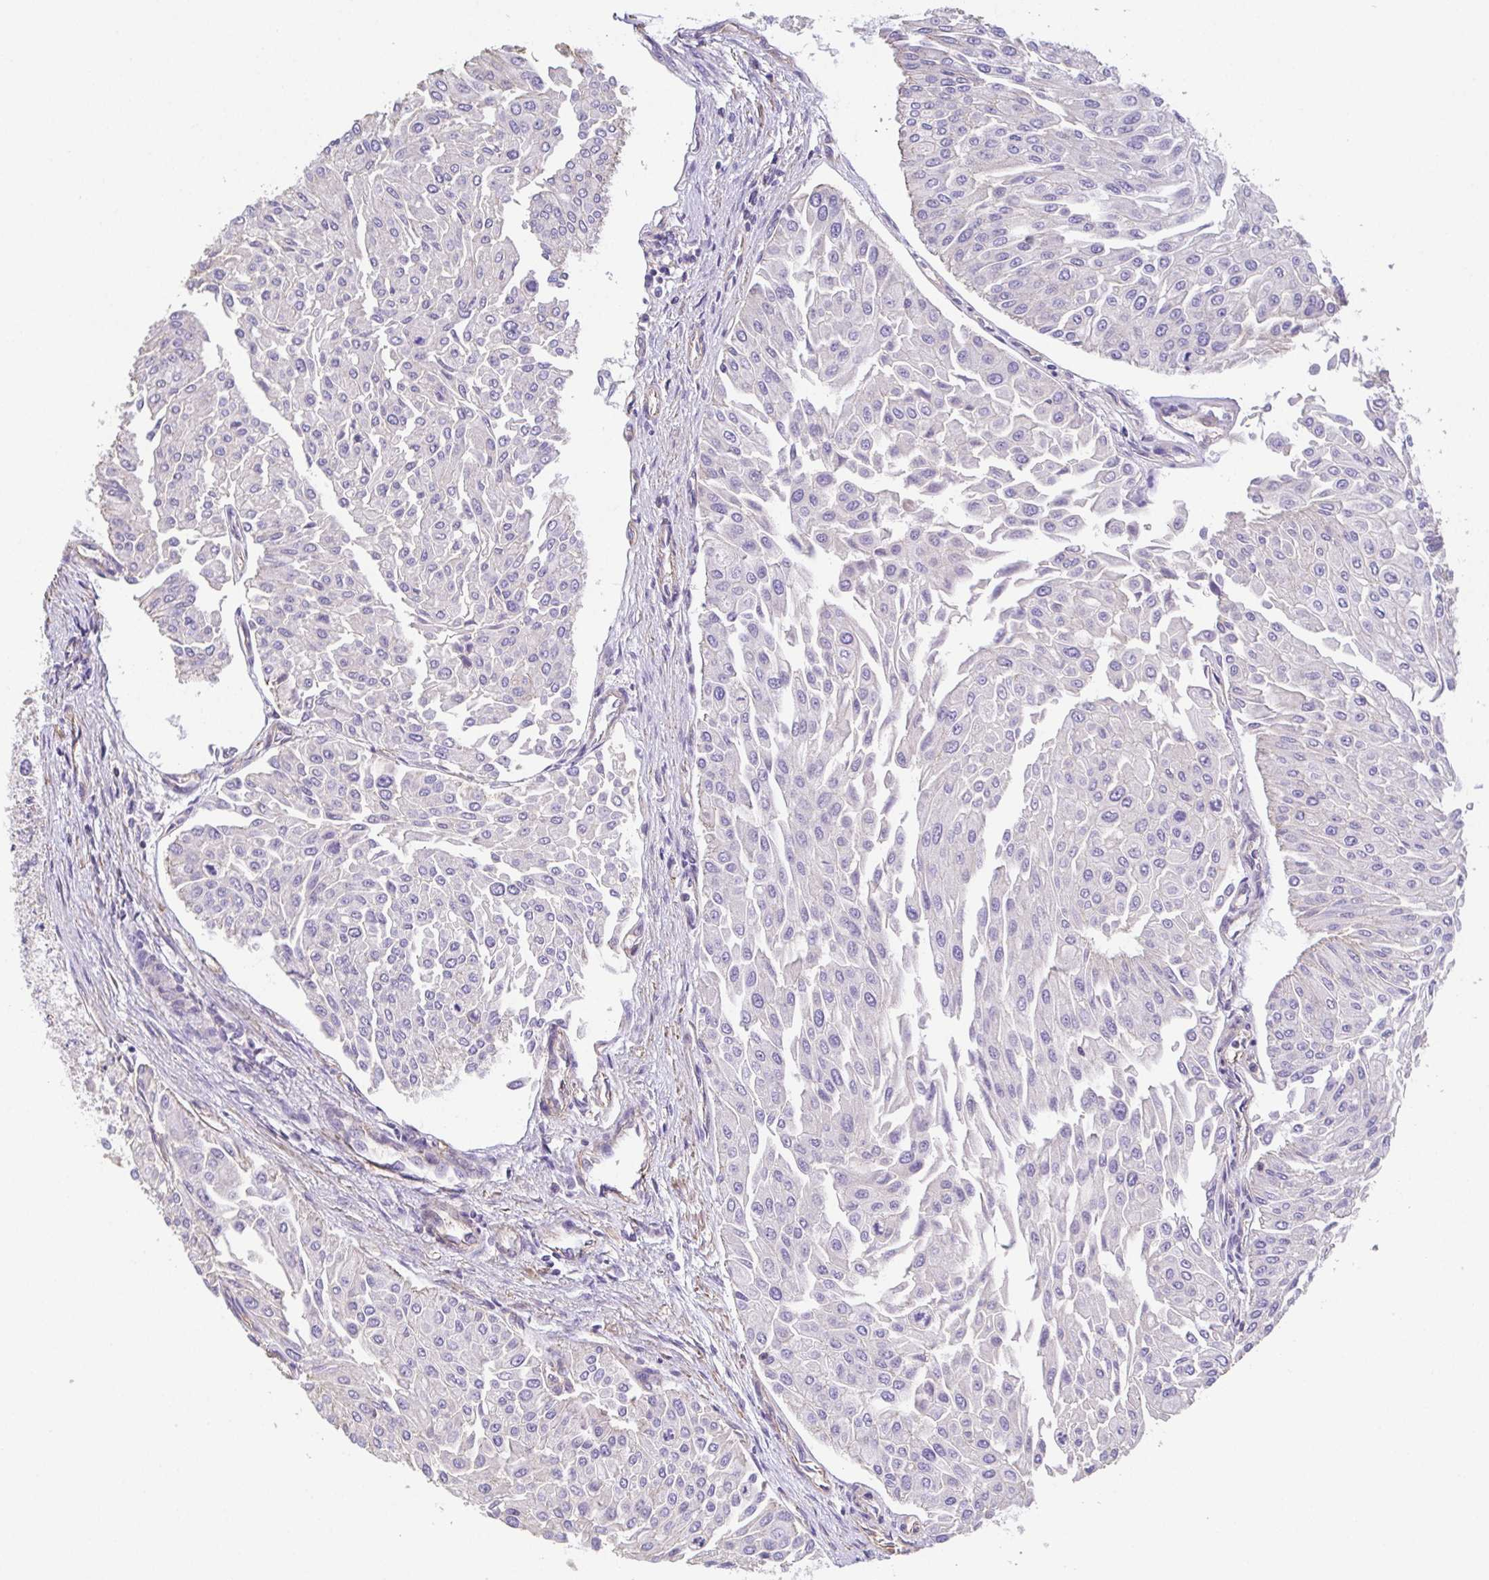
{"staining": {"intensity": "negative", "quantity": "none", "location": "none"}, "tissue": "urothelial cancer", "cell_type": "Tumor cells", "image_type": "cancer", "snomed": [{"axis": "morphology", "description": "Urothelial carcinoma, NOS"}, {"axis": "topography", "description": "Urinary bladder"}], "caption": "Tumor cells show no significant protein positivity in transitional cell carcinoma.", "gene": "MYL6", "patient": {"sex": "male", "age": 67}}